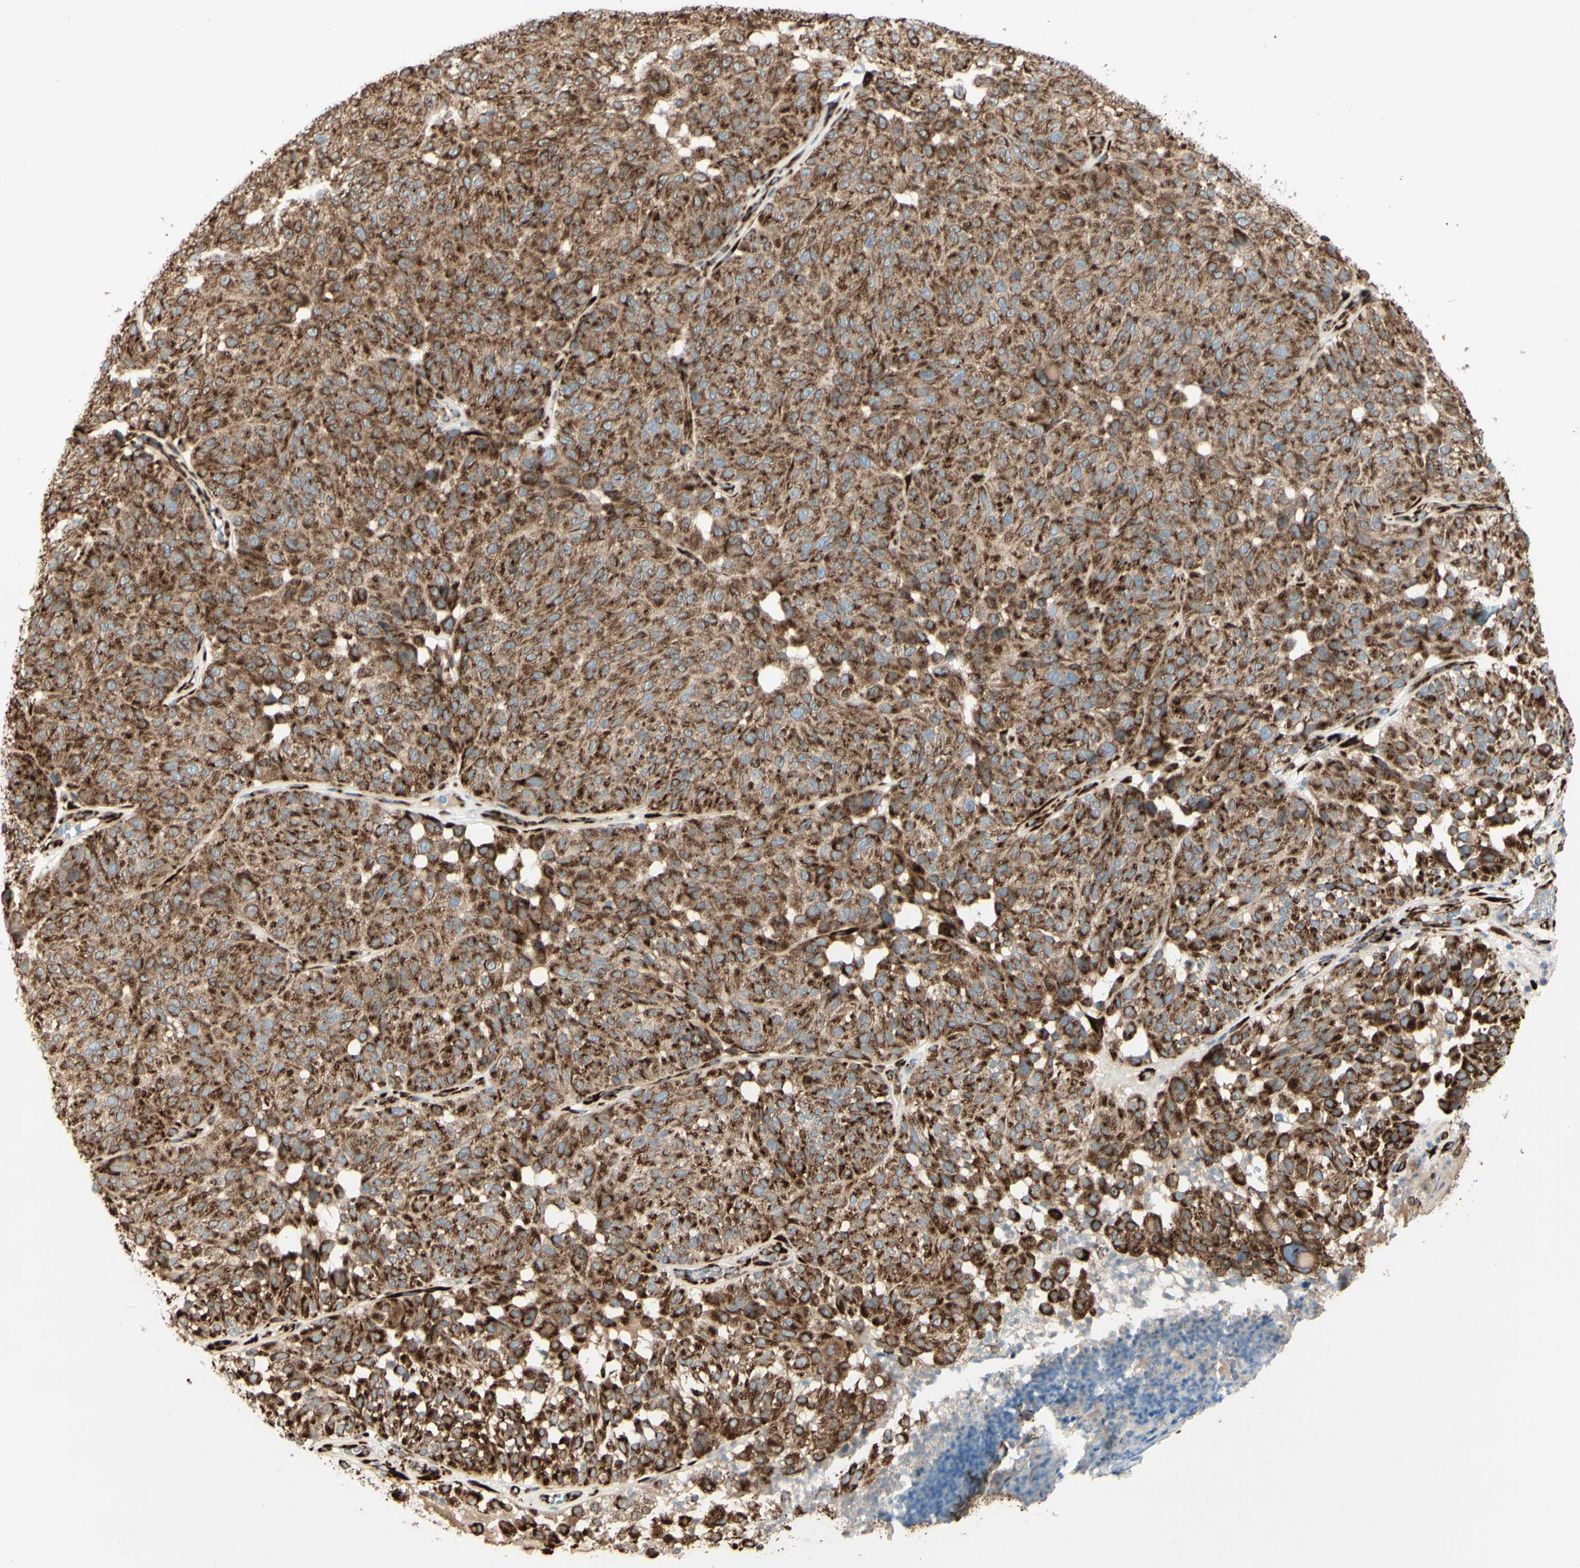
{"staining": {"intensity": "strong", "quantity": ">75%", "location": "cytoplasmic/membranous"}, "tissue": "melanoma", "cell_type": "Tumor cells", "image_type": "cancer", "snomed": [{"axis": "morphology", "description": "Malignant melanoma, NOS"}, {"axis": "topography", "description": "Skin"}], "caption": "Protein expression by immunohistochemistry (IHC) reveals strong cytoplasmic/membranous expression in approximately >75% of tumor cells in melanoma.", "gene": "RRBP1", "patient": {"sex": "female", "age": 46}}